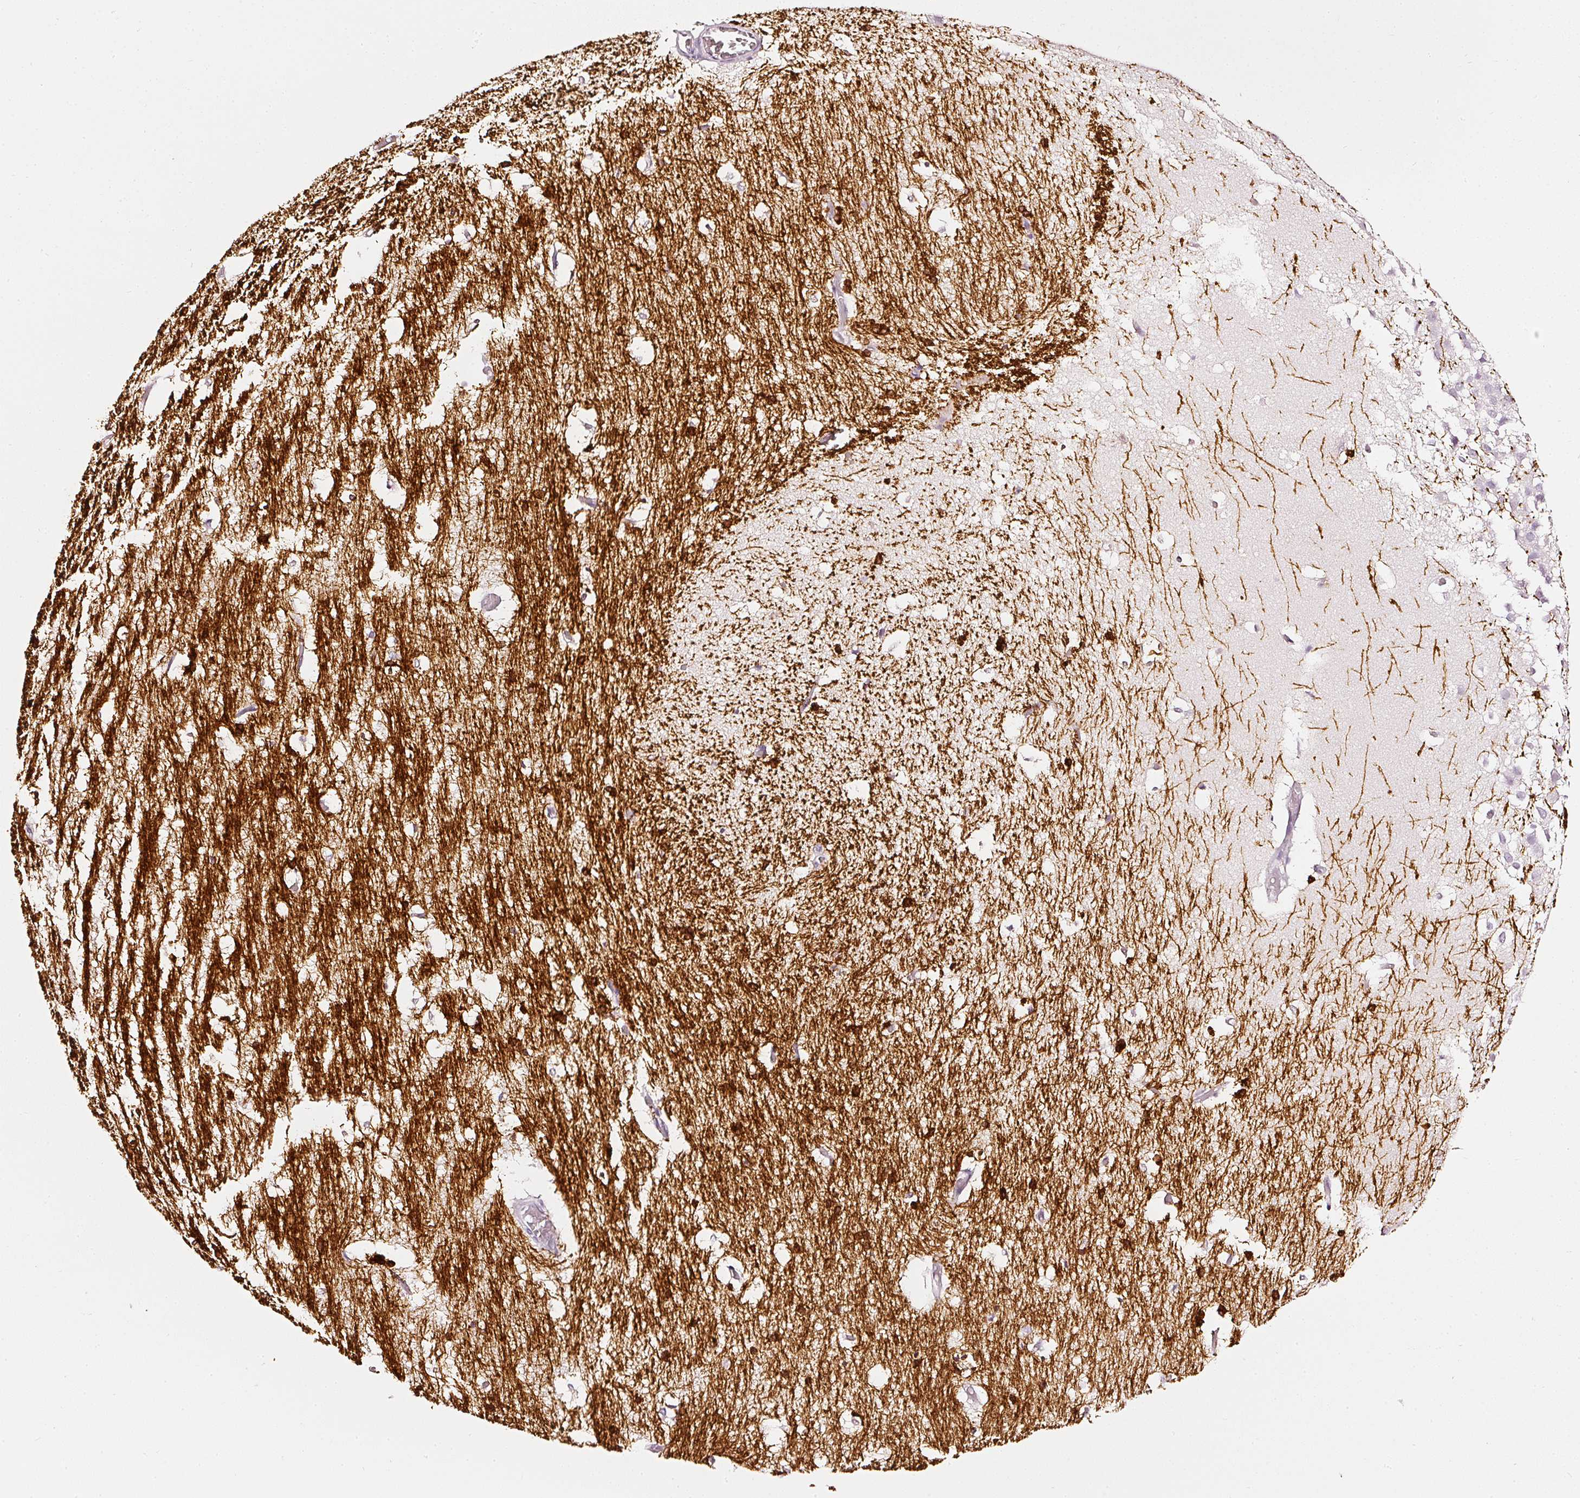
{"staining": {"intensity": "strong", "quantity": "<25%", "location": "cytoplasmic/membranous"}, "tissue": "hippocampus", "cell_type": "Glial cells", "image_type": "normal", "snomed": [{"axis": "morphology", "description": "Normal tissue, NOS"}, {"axis": "topography", "description": "Hippocampus"}], "caption": "Immunohistochemical staining of unremarkable hippocampus displays strong cytoplasmic/membranous protein expression in approximately <25% of glial cells.", "gene": "CNP", "patient": {"sex": "female", "age": 52}}